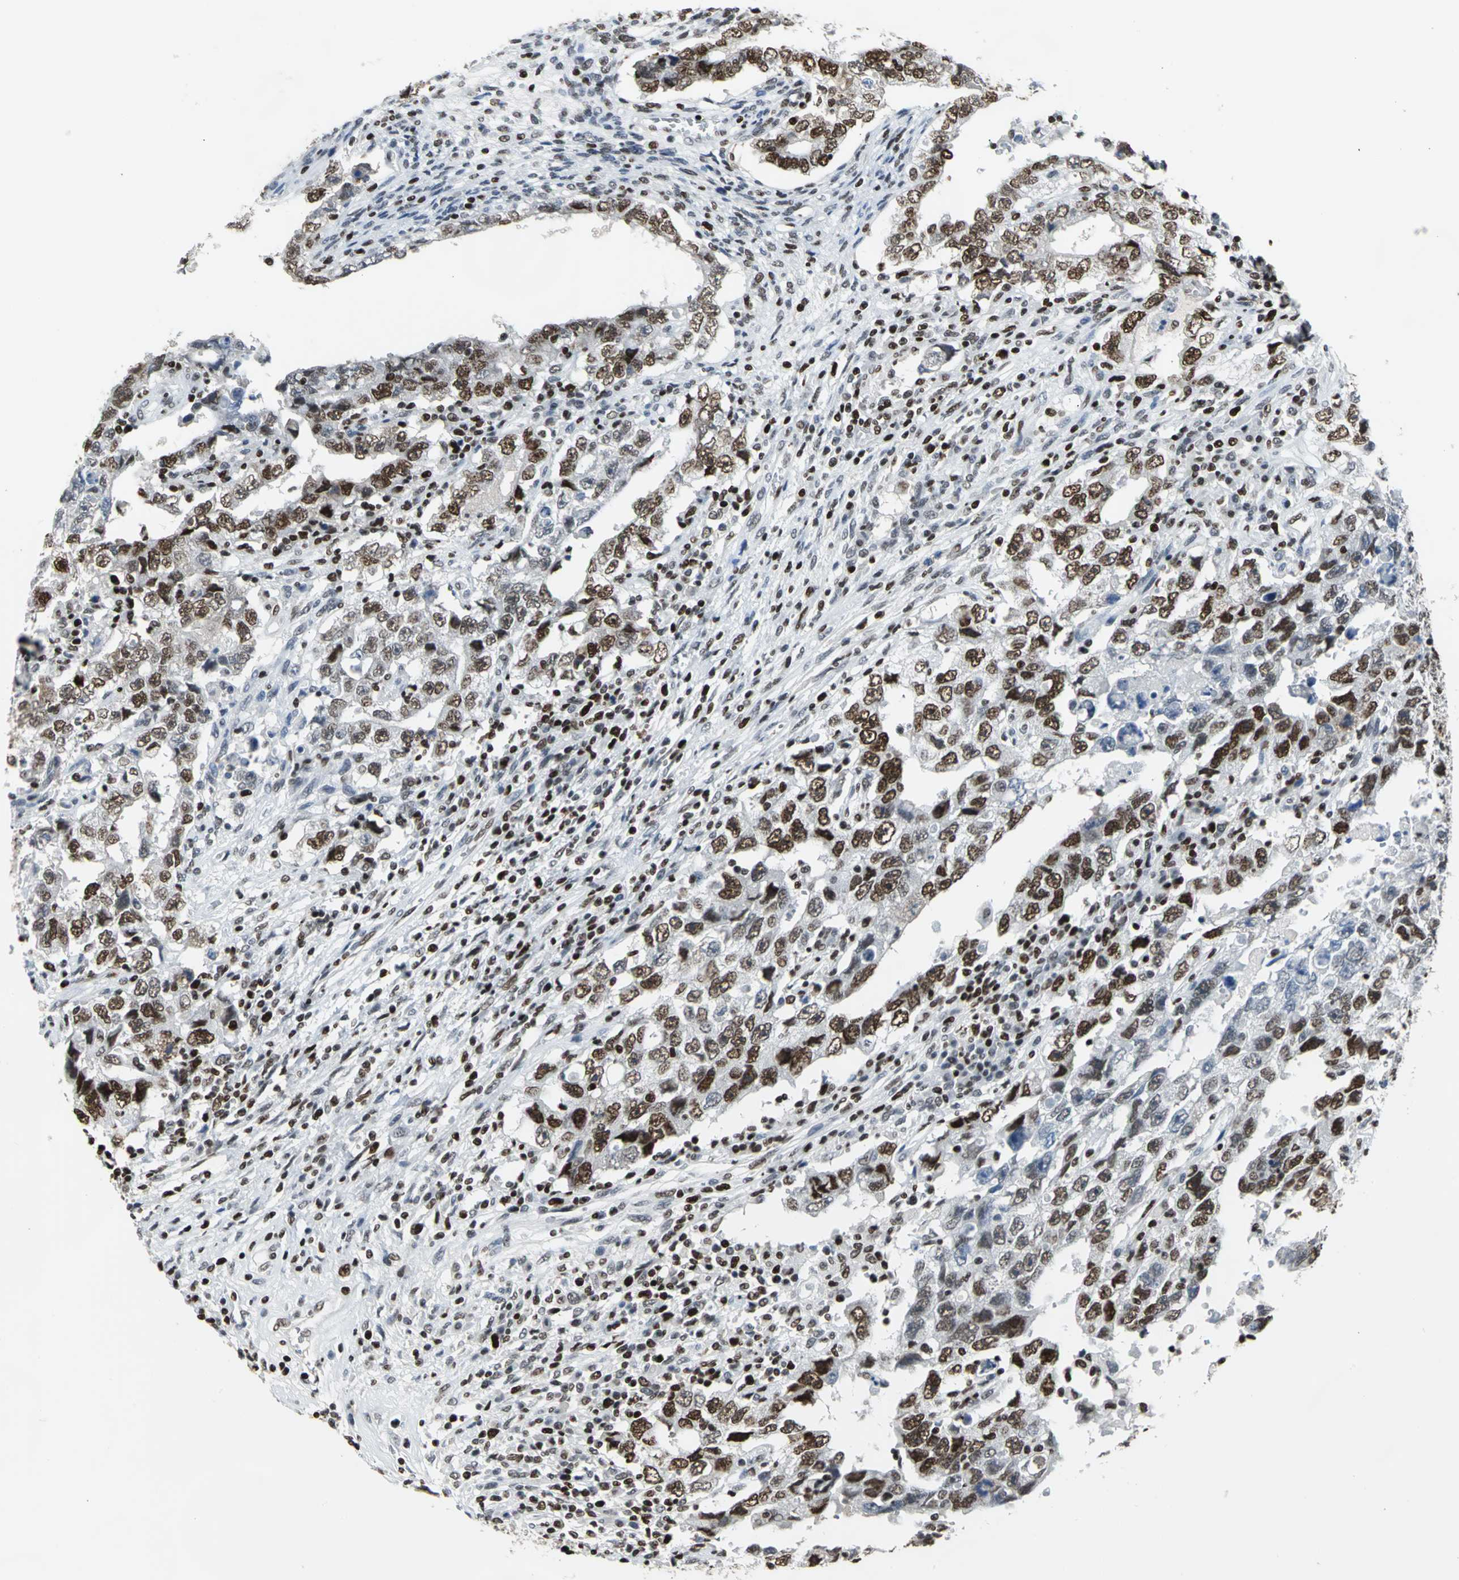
{"staining": {"intensity": "strong", "quantity": ">75%", "location": "nuclear"}, "tissue": "testis cancer", "cell_type": "Tumor cells", "image_type": "cancer", "snomed": [{"axis": "morphology", "description": "Carcinoma, Embryonal, NOS"}, {"axis": "topography", "description": "Testis"}], "caption": "Immunohistochemistry image of neoplastic tissue: testis cancer stained using IHC exhibits high levels of strong protein expression localized specifically in the nuclear of tumor cells, appearing as a nuclear brown color.", "gene": "HNRNPD", "patient": {"sex": "male", "age": 26}}